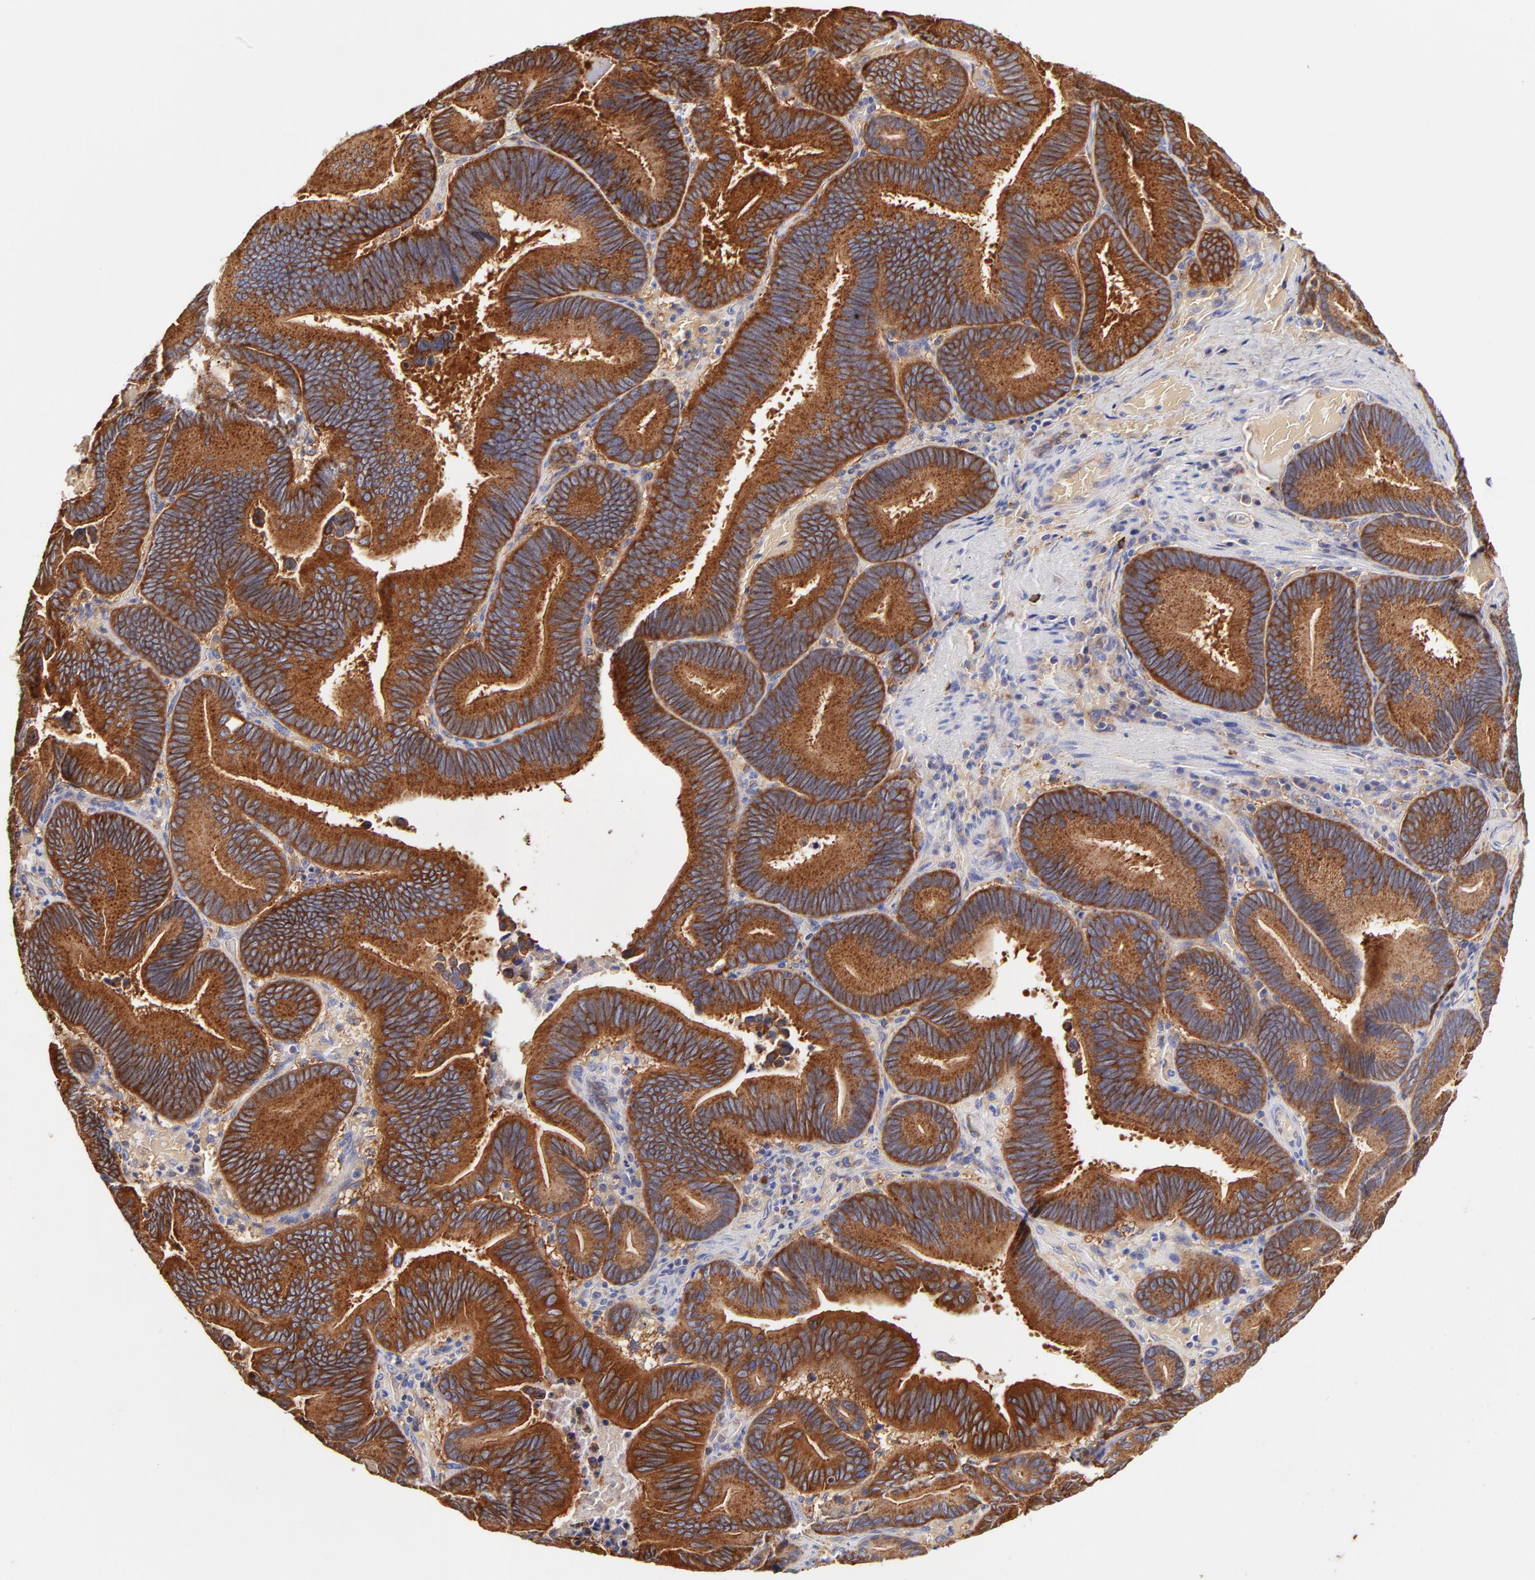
{"staining": {"intensity": "strong", "quantity": ">75%", "location": "cytoplasmic/membranous"}, "tissue": "pancreatic cancer", "cell_type": "Tumor cells", "image_type": "cancer", "snomed": [{"axis": "morphology", "description": "Adenocarcinoma, NOS"}, {"axis": "topography", "description": "Pancreas"}], "caption": "Adenocarcinoma (pancreatic) stained with a brown dye shows strong cytoplasmic/membranous positive expression in about >75% of tumor cells.", "gene": "CD2AP", "patient": {"sex": "male", "age": 82}}